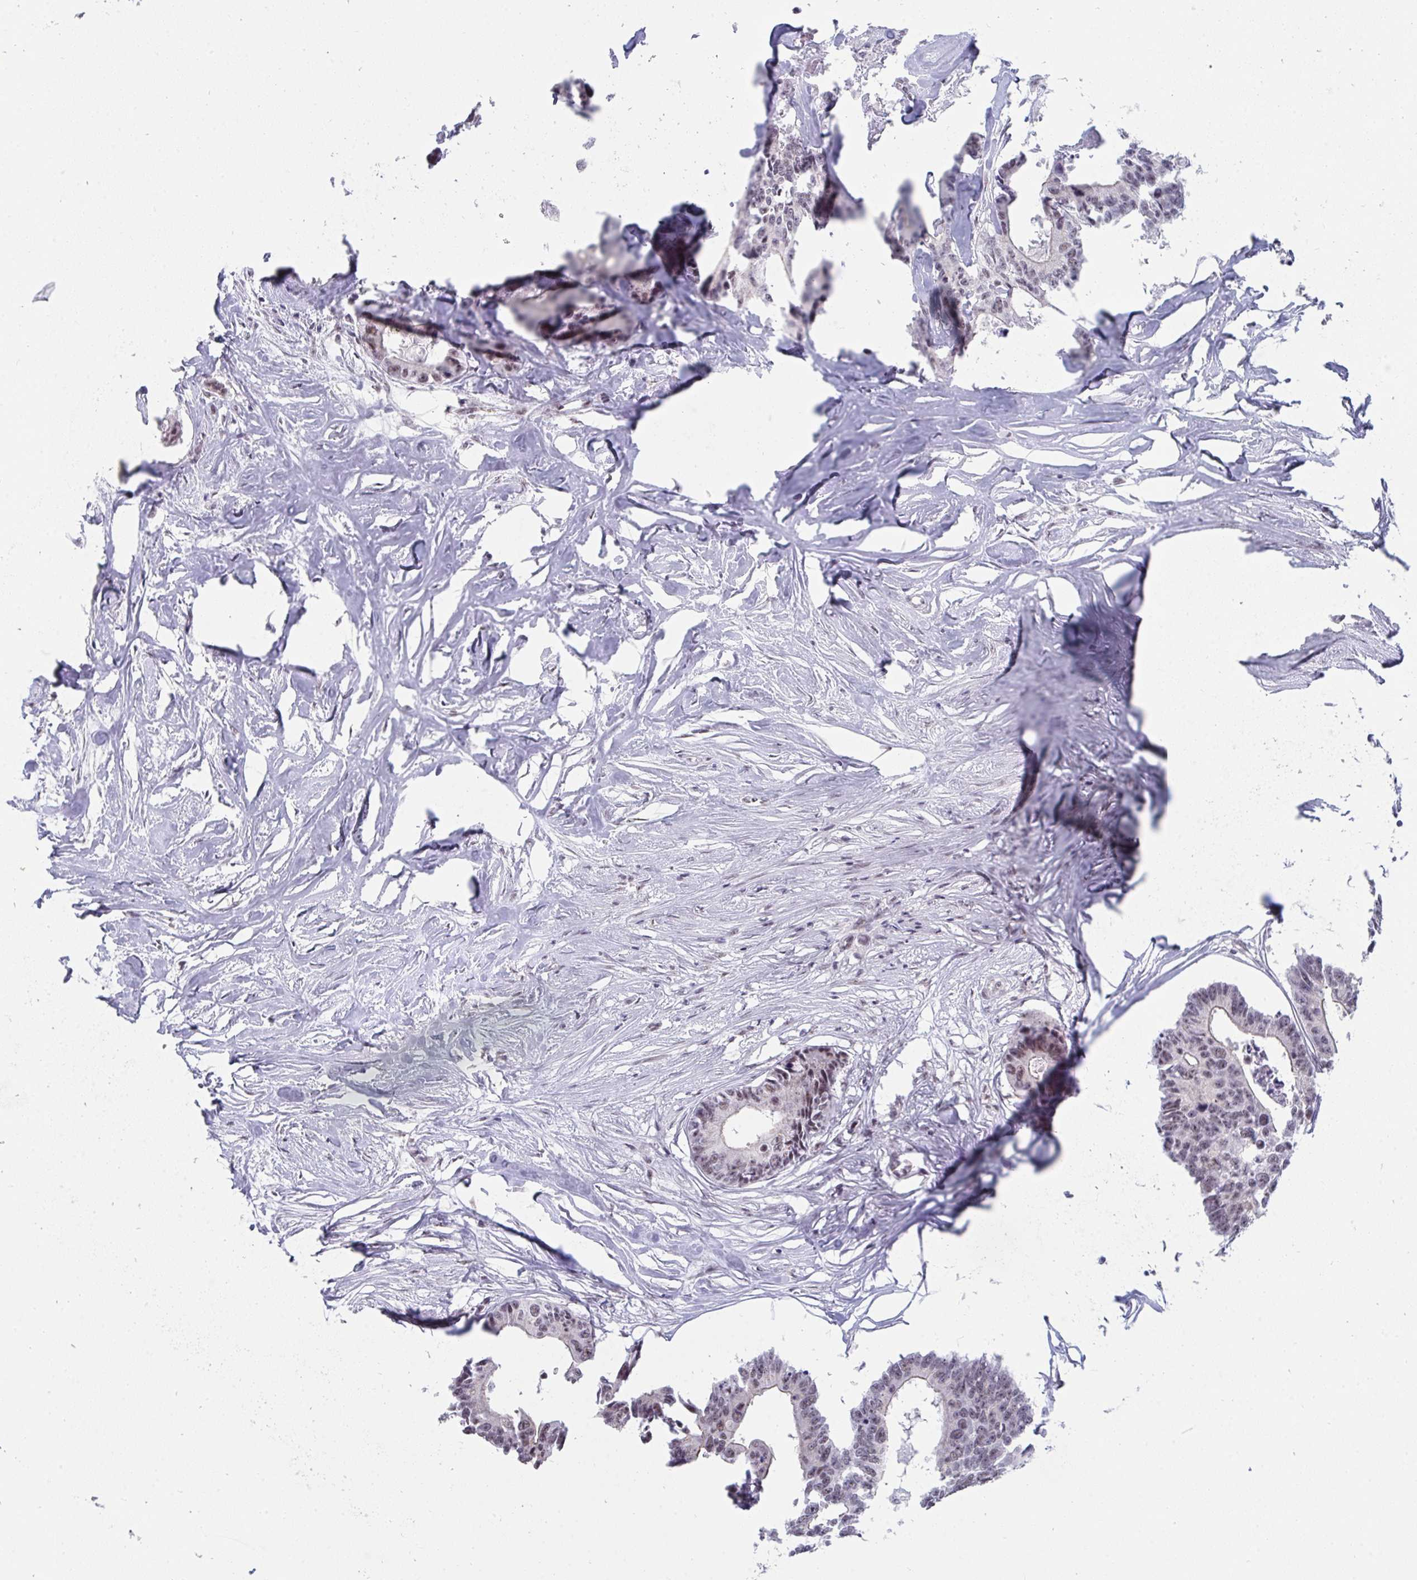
{"staining": {"intensity": "negative", "quantity": "none", "location": "none"}, "tissue": "colorectal cancer", "cell_type": "Tumor cells", "image_type": "cancer", "snomed": [{"axis": "morphology", "description": "Adenocarcinoma, NOS"}, {"axis": "topography", "description": "Rectum"}], "caption": "This is a photomicrograph of IHC staining of colorectal adenocarcinoma, which shows no staining in tumor cells.", "gene": "PRR14", "patient": {"sex": "male", "age": 57}}